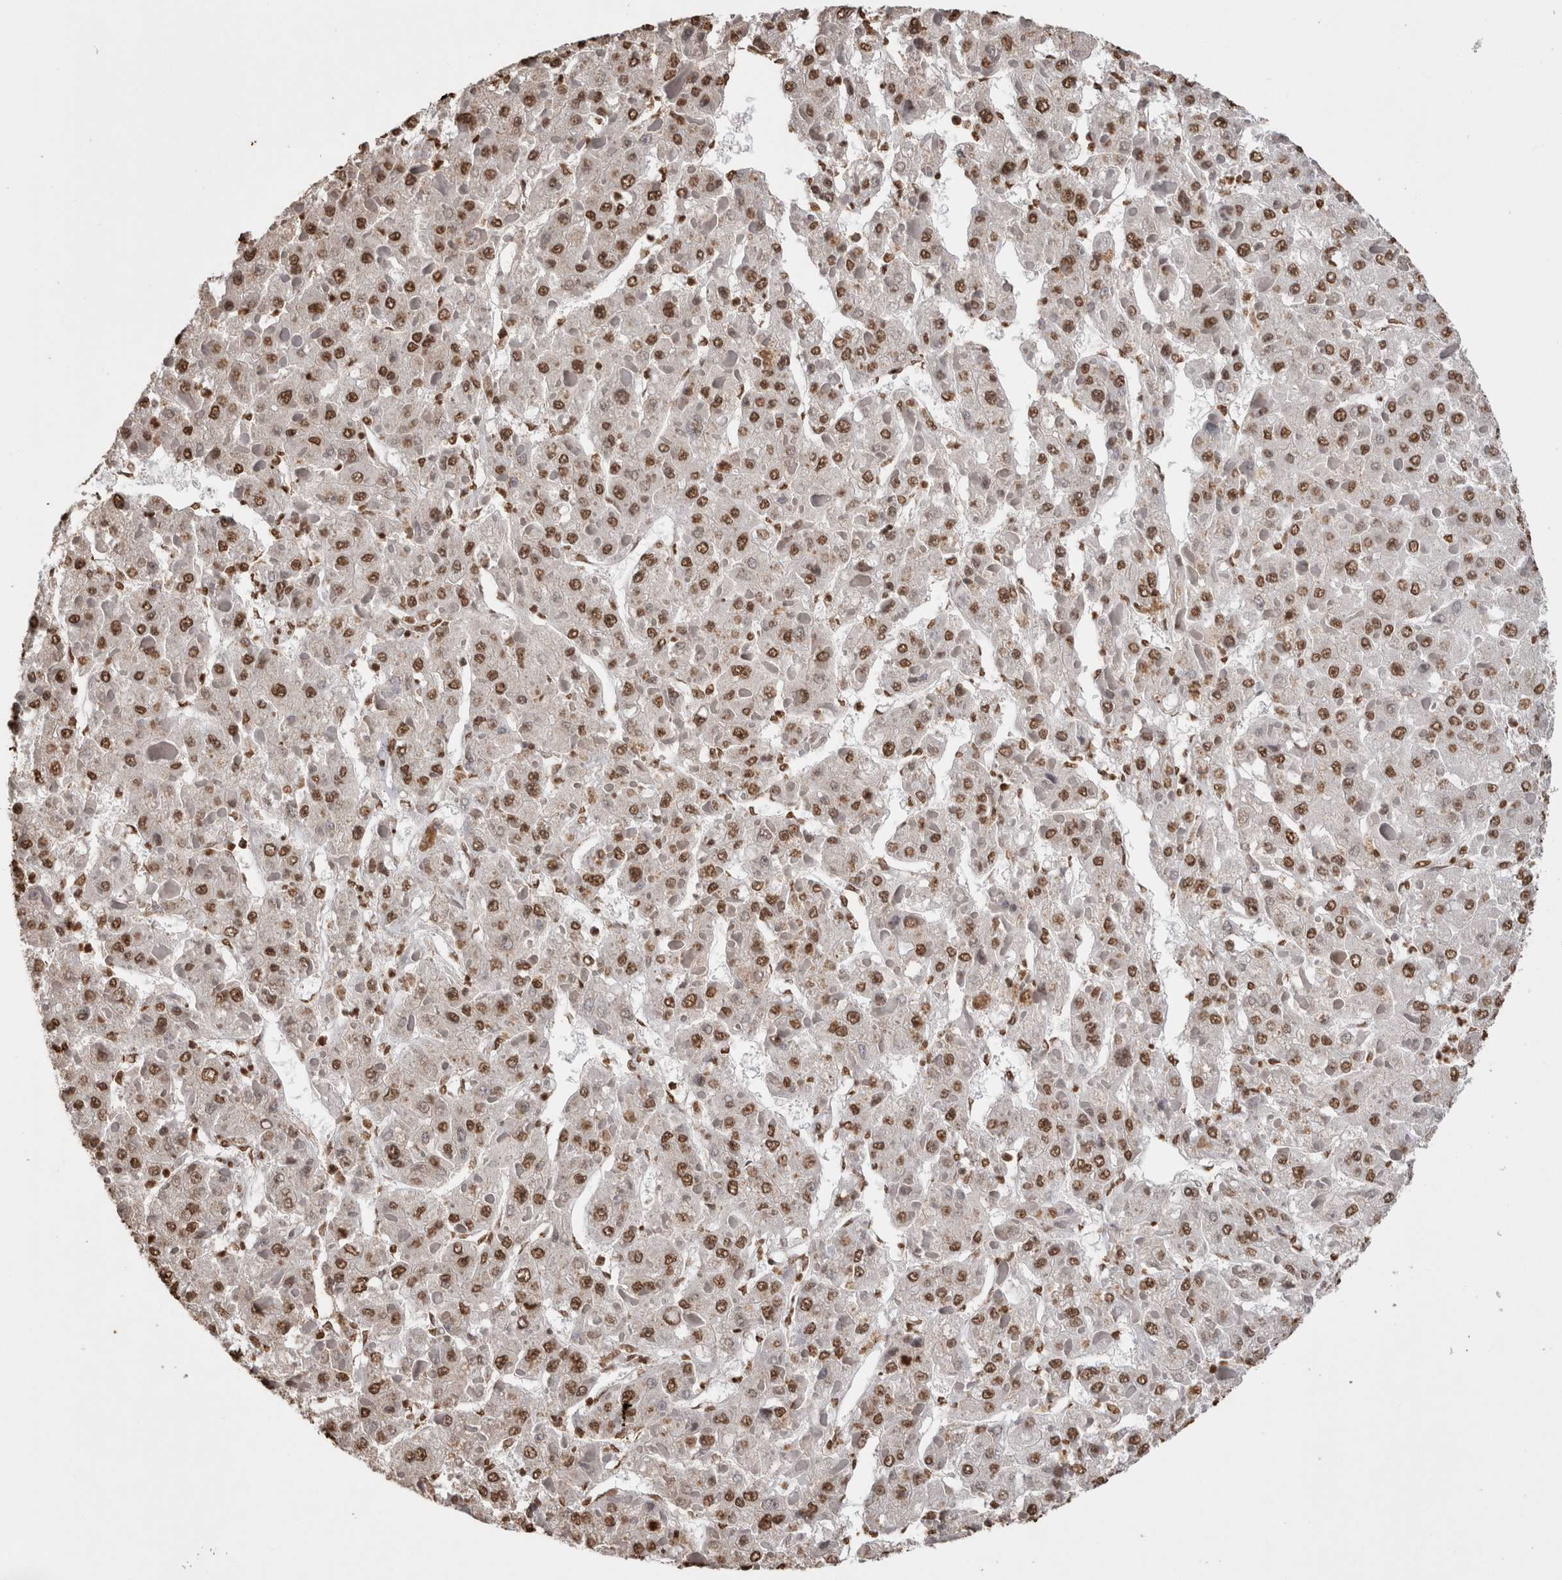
{"staining": {"intensity": "moderate", "quantity": ">75%", "location": "nuclear"}, "tissue": "liver cancer", "cell_type": "Tumor cells", "image_type": "cancer", "snomed": [{"axis": "morphology", "description": "Carcinoma, Hepatocellular, NOS"}, {"axis": "topography", "description": "Liver"}], "caption": "Protein staining by immunohistochemistry (IHC) displays moderate nuclear expression in approximately >75% of tumor cells in liver cancer.", "gene": "NTHL1", "patient": {"sex": "female", "age": 73}}